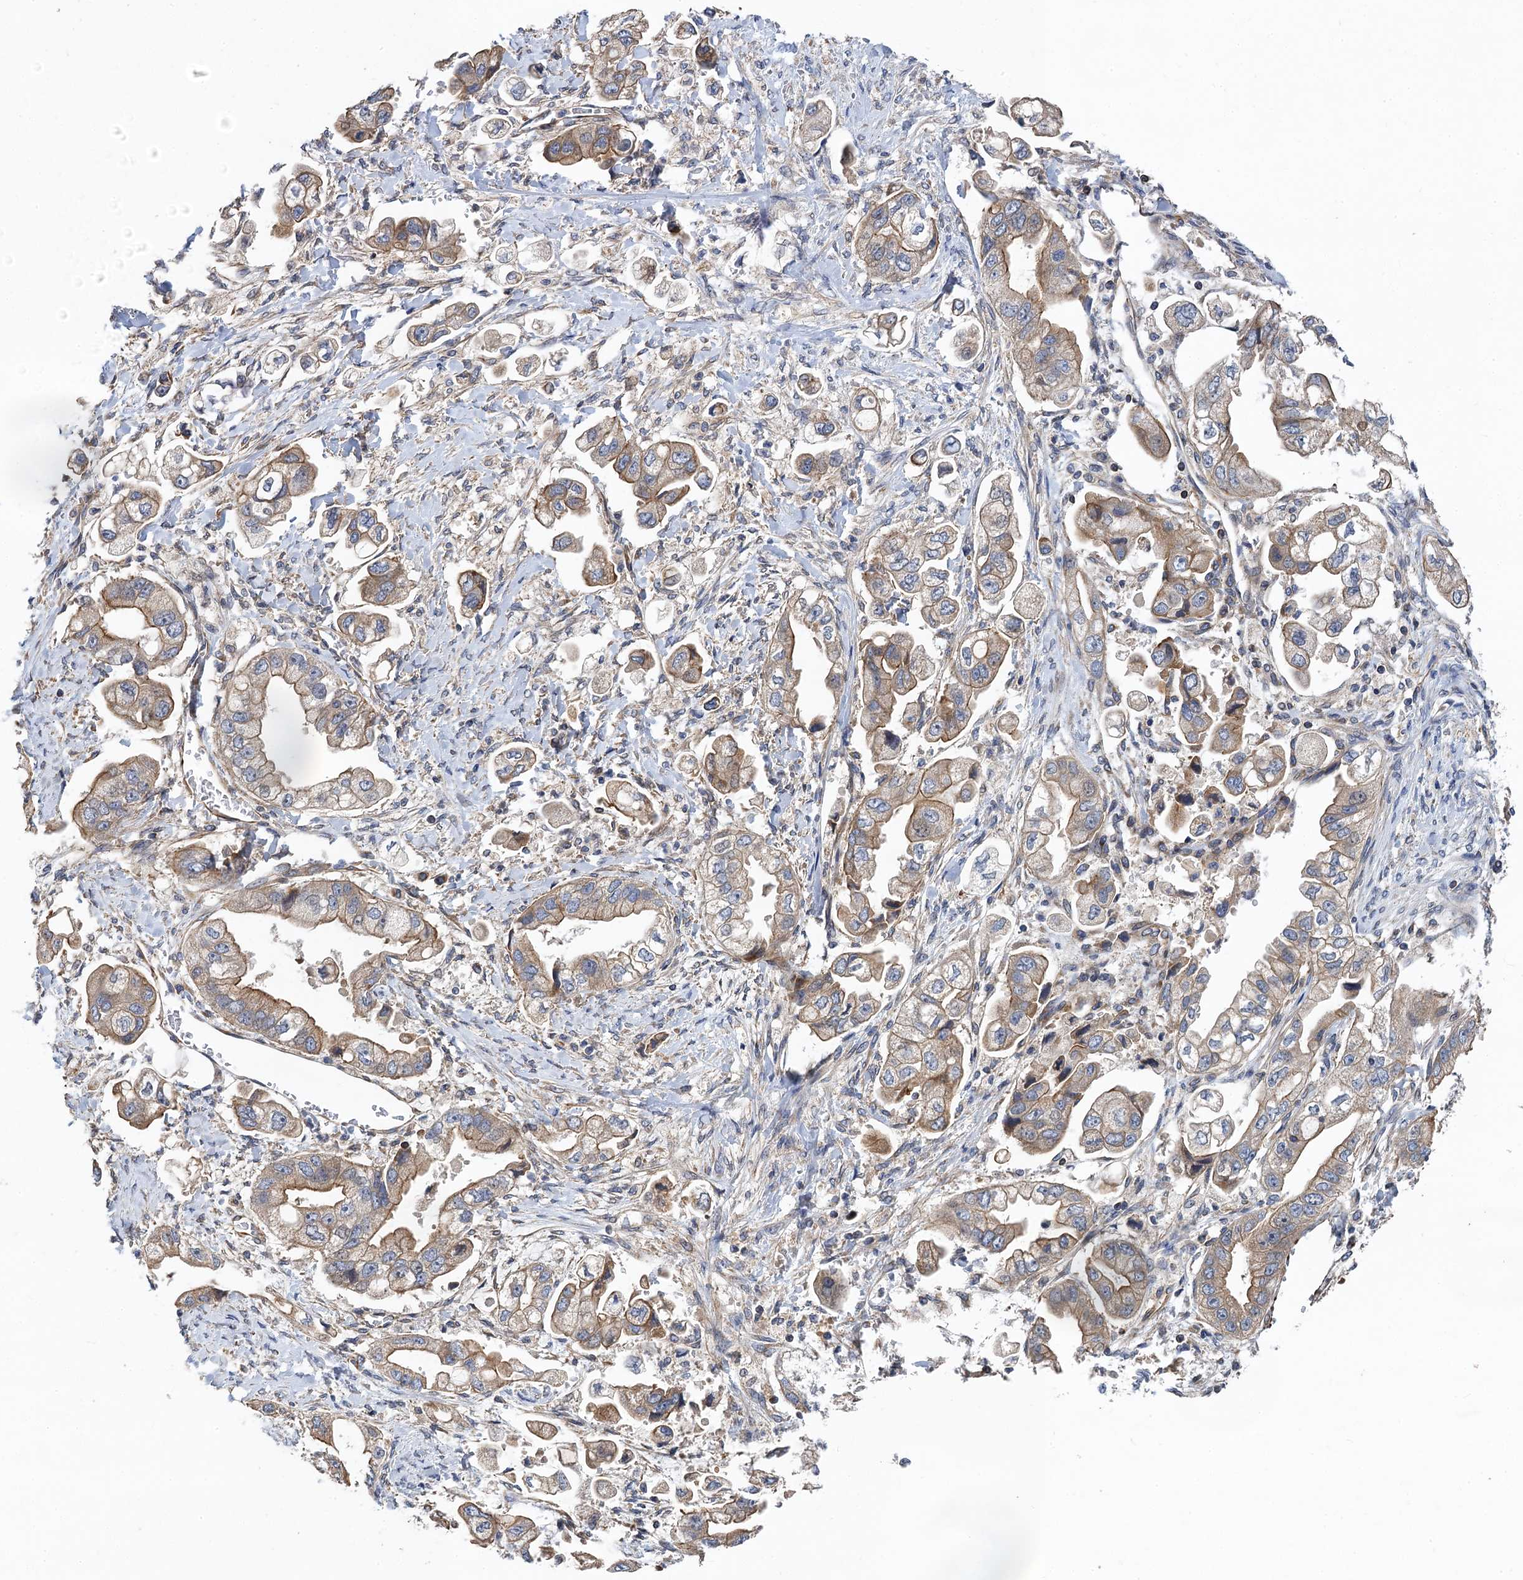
{"staining": {"intensity": "moderate", "quantity": ">75%", "location": "cytoplasmic/membranous"}, "tissue": "stomach cancer", "cell_type": "Tumor cells", "image_type": "cancer", "snomed": [{"axis": "morphology", "description": "Adenocarcinoma, NOS"}, {"axis": "topography", "description": "Stomach"}], "caption": "Immunohistochemical staining of human stomach cancer (adenocarcinoma) shows moderate cytoplasmic/membranous protein staining in about >75% of tumor cells.", "gene": "PJA2", "patient": {"sex": "male", "age": 62}}